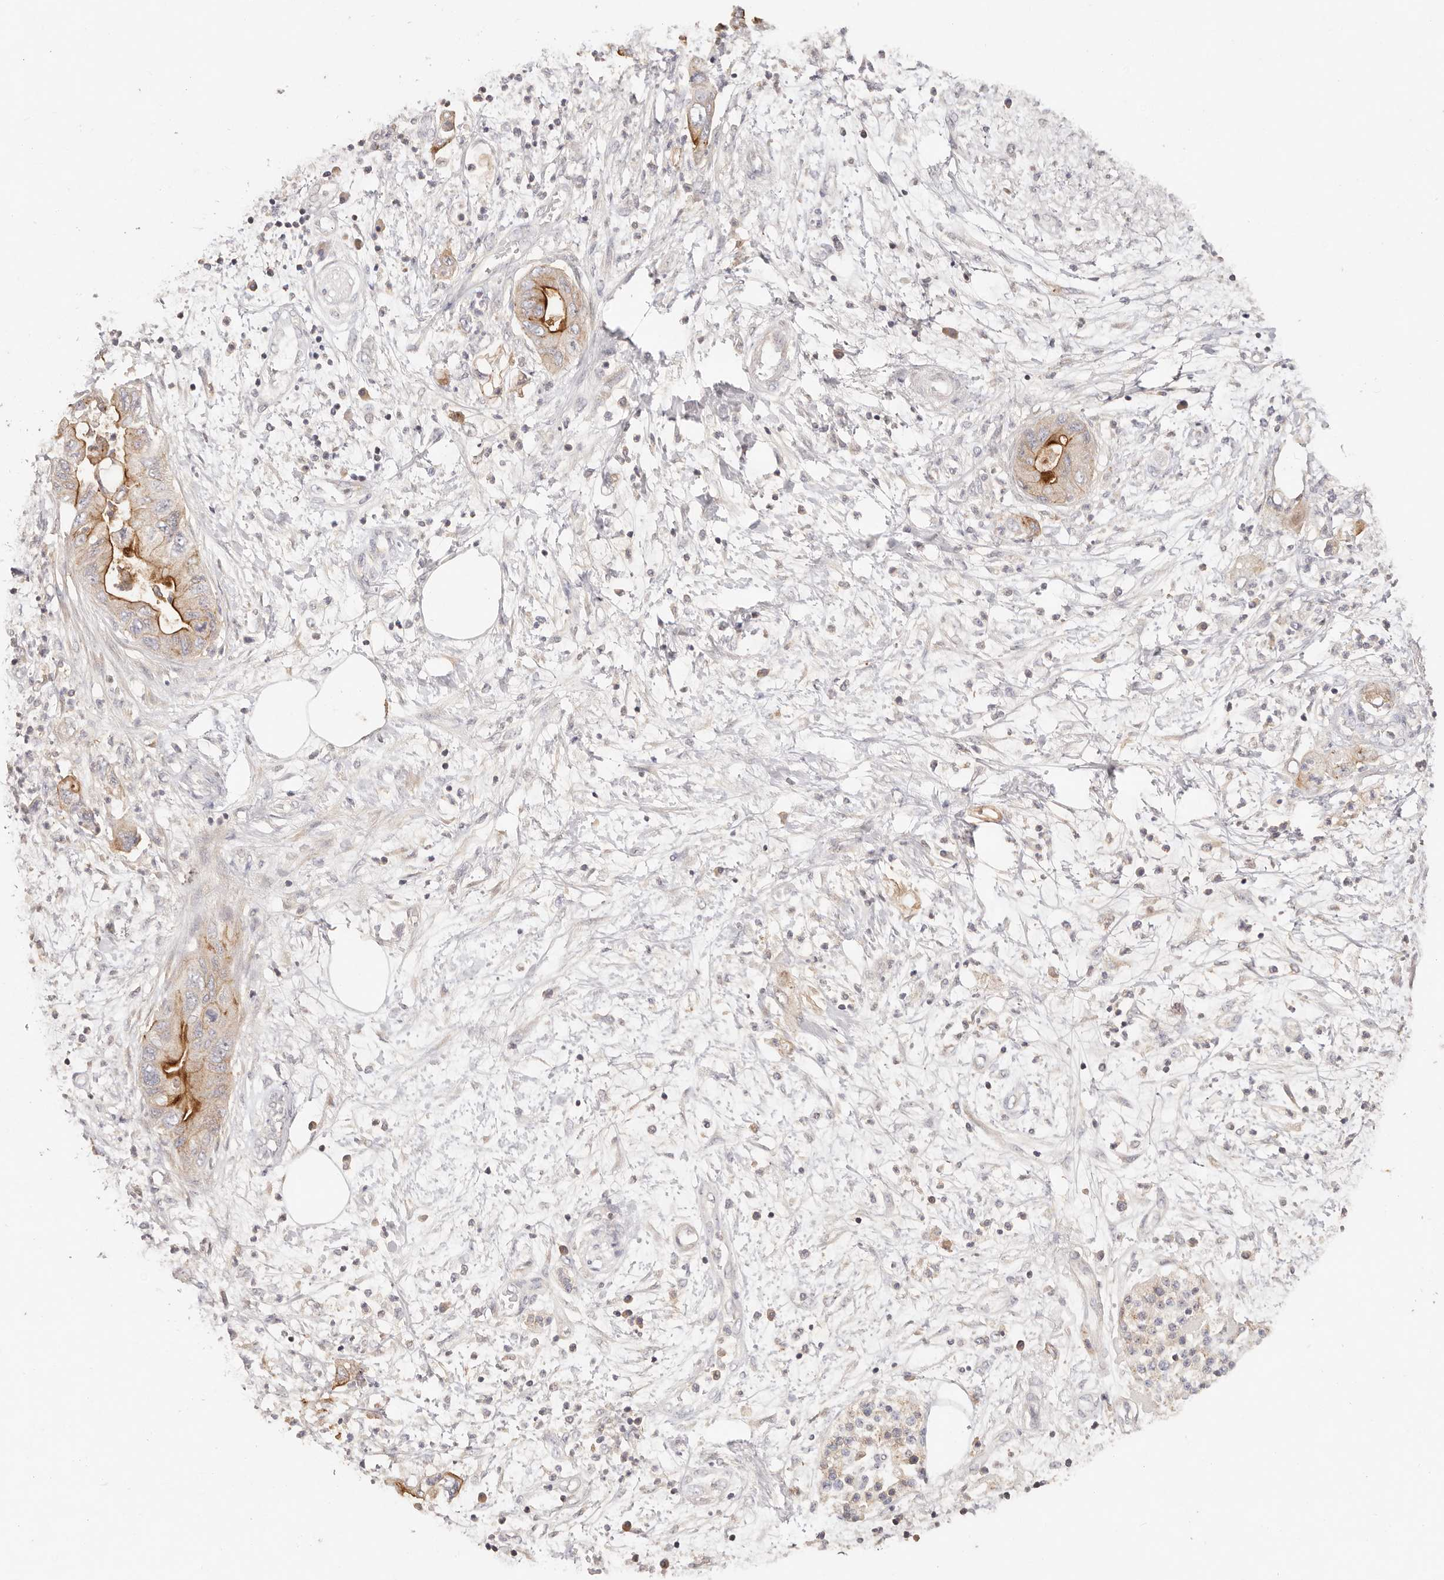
{"staining": {"intensity": "moderate", "quantity": "25%-75%", "location": "cytoplasmic/membranous"}, "tissue": "pancreatic cancer", "cell_type": "Tumor cells", "image_type": "cancer", "snomed": [{"axis": "morphology", "description": "Adenocarcinoma, NOS"}, {"axis": "topography", "description": "Pancreas"}], "caption": "A photomicrograph of human adenocarcinoma (pancreatic) stained for a protein shows moderate cytoplasmic/membranous brown staining in tumor cells.", "gene": "CXADR", "patient": {"sex": "female", "age": 73}}